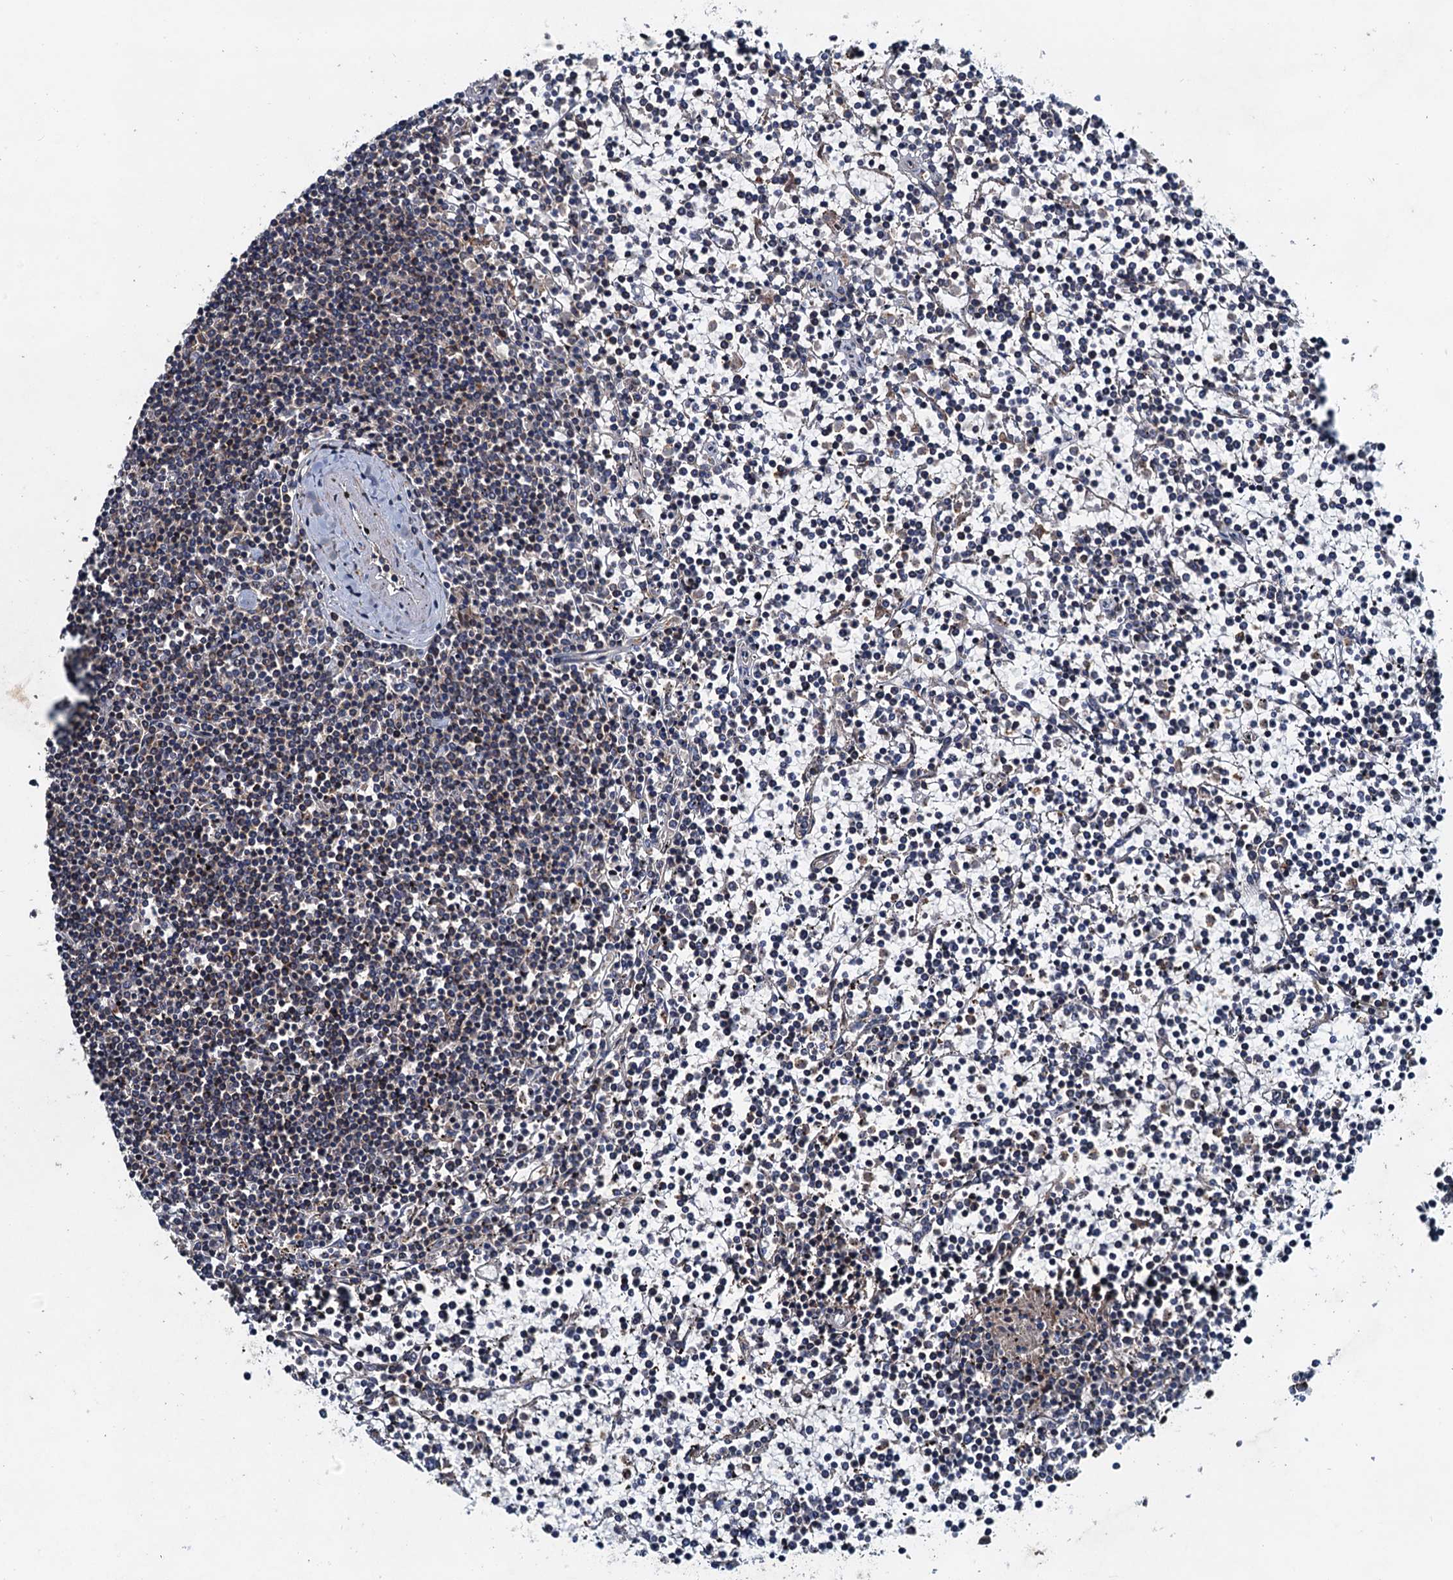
{"staining": {"intensity": "negative", "quantity": "none", "location": "none"}, "tissue": "lymphoma", "cell_type": "Tumor cells", "image_type": "cancer", "snomed": [{"axis": "morphology", "description": "Malignant lymphoma, non-Hodgkin's type, Low grade"}, {"axis": "topography", "description": "Spleen"}], "caption": "A micrograph of lymphoma stained for a protein displays no brown staining in tumor cells.", "gene": "EFL1", "patient": {"sex": "female", "age": 19}}